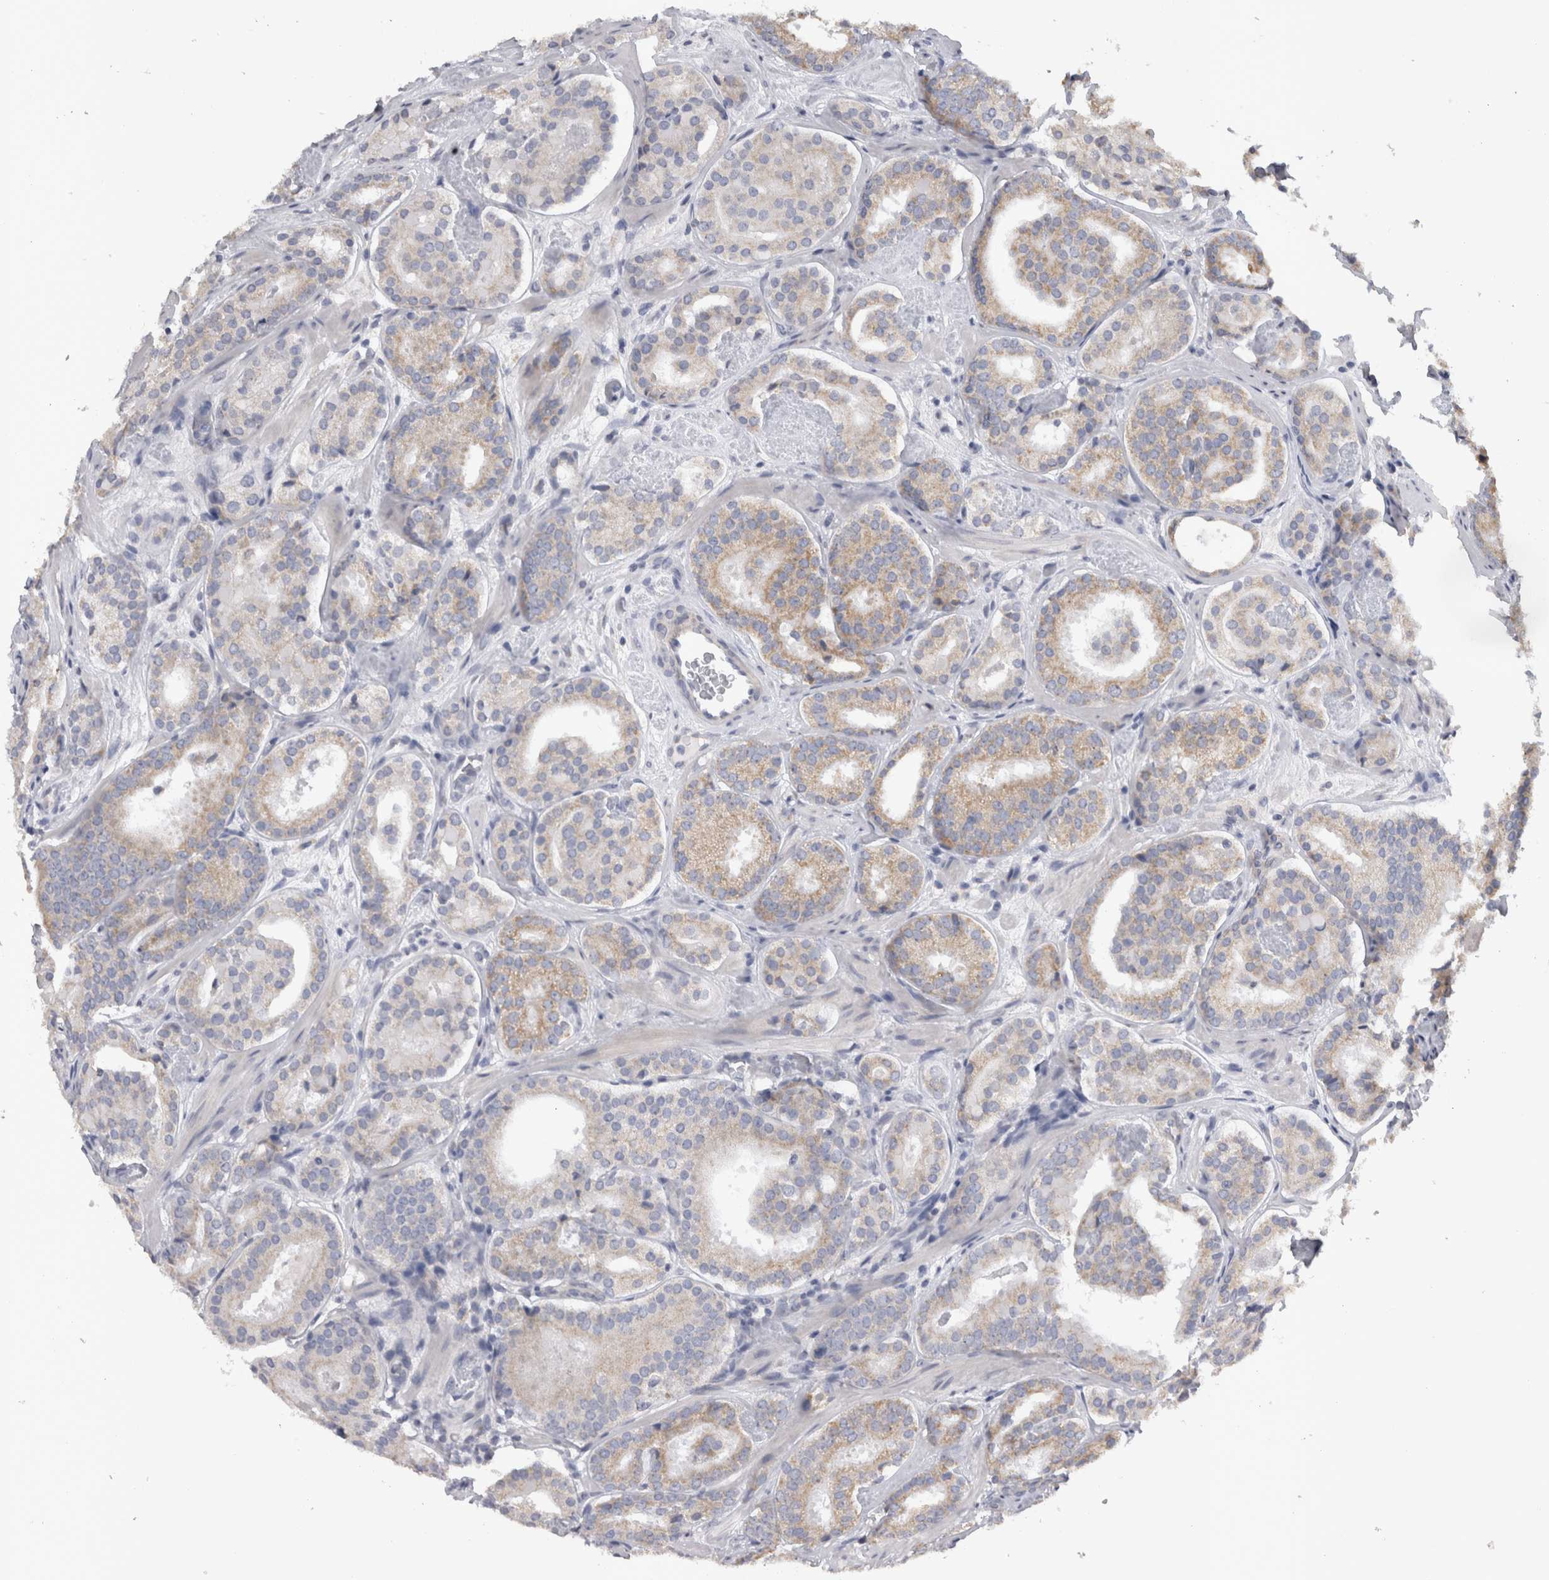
{"staining": {"intensity": "weak", "quantity": "<25%", "location": "cytoplasmic/membranous"}, "tissue": "prostate cancer", "cell_type": "Tumor cells", "image_type": "cancer", "snomed": [{"axis": "morphology", "description": "Adenocarcinoma, Low grade"}, {"axis": "topography", "description": "Prostate"}], "caption": "A high-resolution photomicrograph shows IHC staining of prostate cancer (low-grade adenocarcinoma), which reveals no significant expression in tumor cells.", "gene": "DHRS4", "patient": {"sex": "male", "age": 69}}